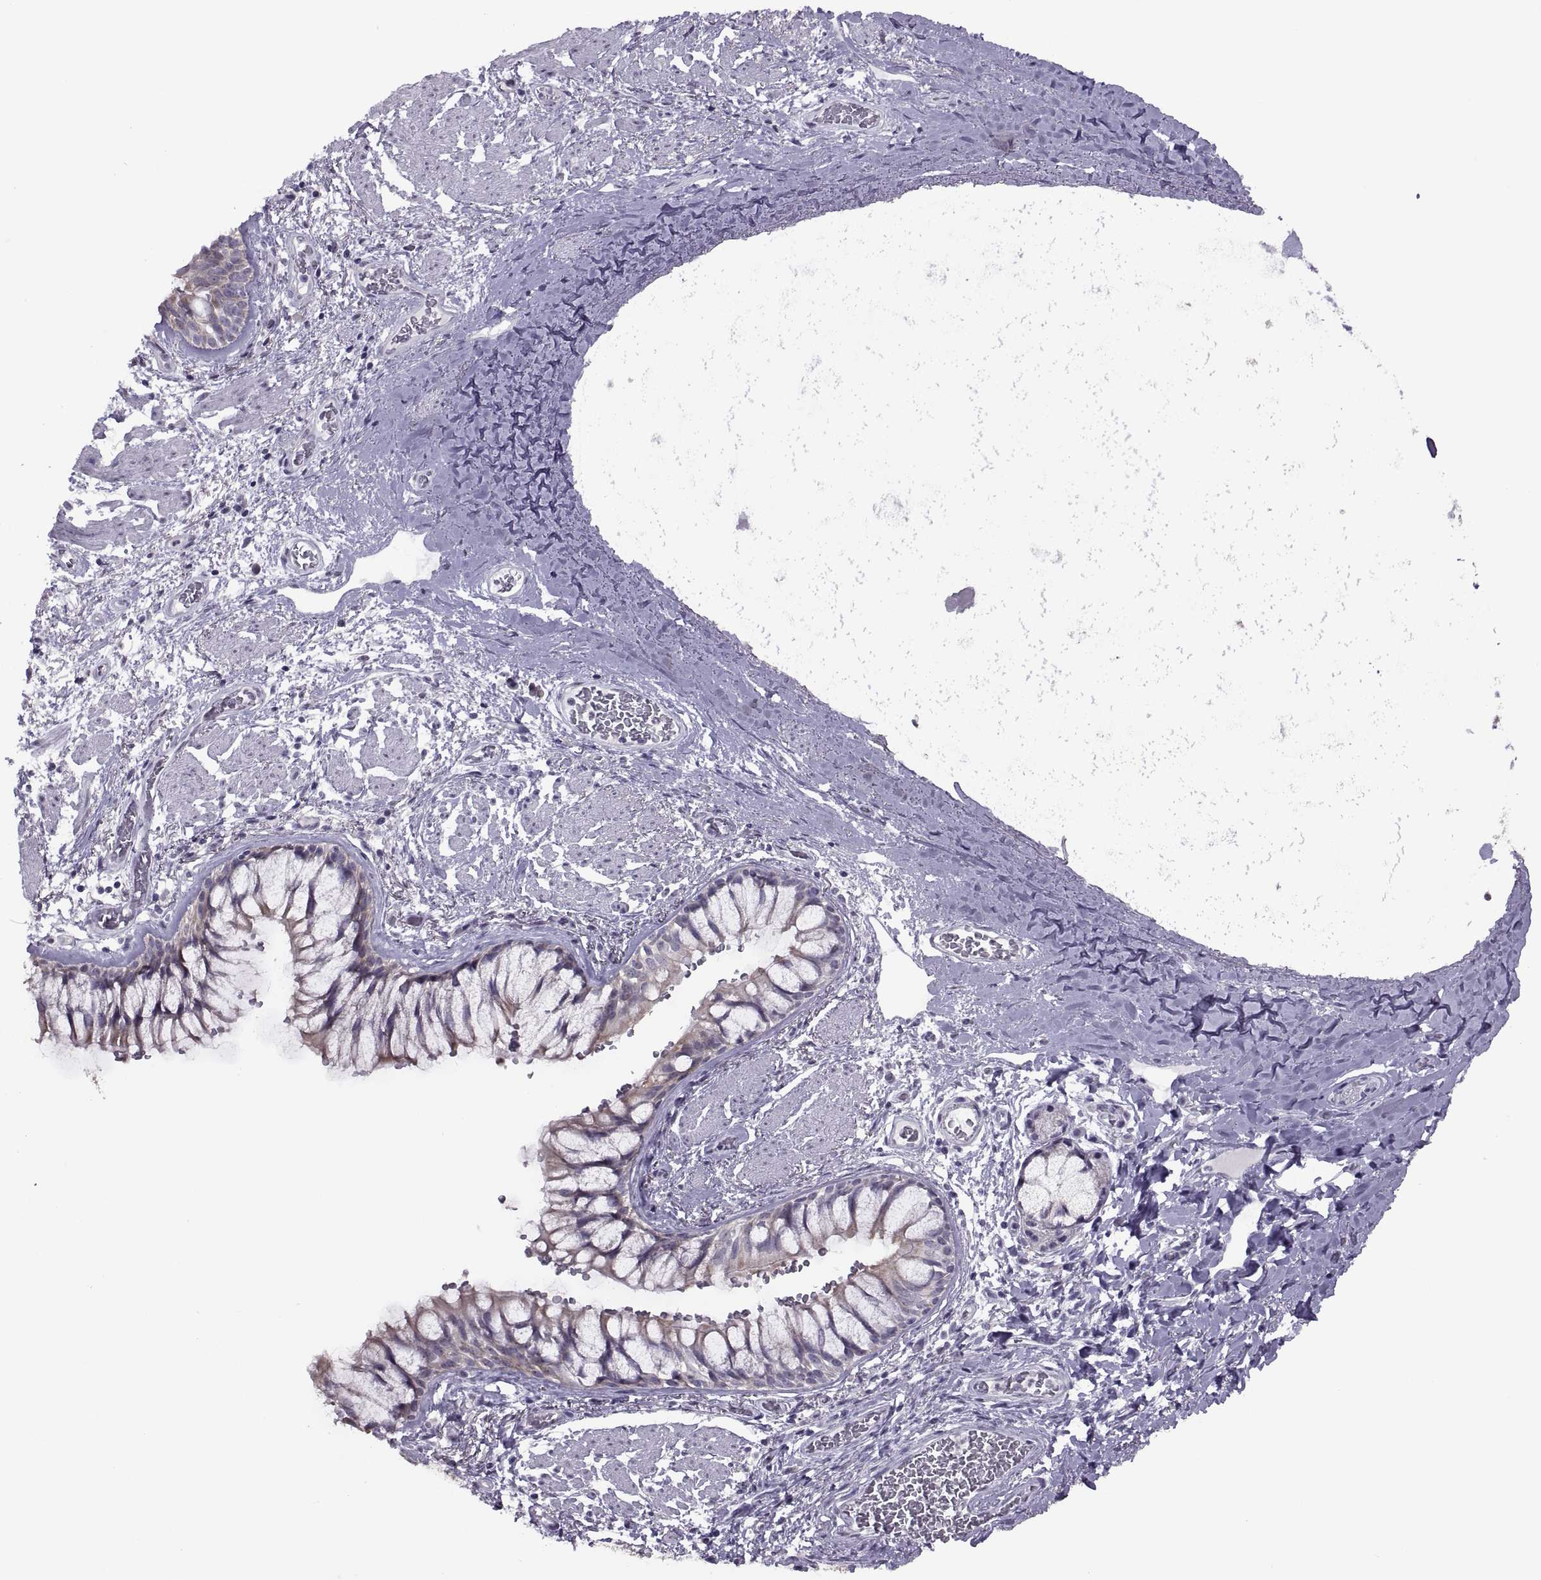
{"staining": {"intensity": "weak", "quantity": "25%-75%", "location": "cytoplasmic/membranous"}, "tissue": "bronchus", "cell_type": "Respiratory epithelial cells", "image_type": "normal", "snomed": [{"axis": "morphology", "description": "Normal tissue, NOS"}, {"axis": "topography", "description": "Bronchus"}, {"axis": "topography", "description": "Lung"}], "caption": "Immunohistochemical staining of normal human bronchus demonstrates weak cytoplasmic/membranous protein staining in approximately 25%-75% of respiratory epithelial cells. The staining is performed using DAB brown chromogen to label protein expression. The nuclei are counter-stained blue using hematoxylin.", "gene": "ASIC2", "patient": {"sex": "female", "age": 57}}